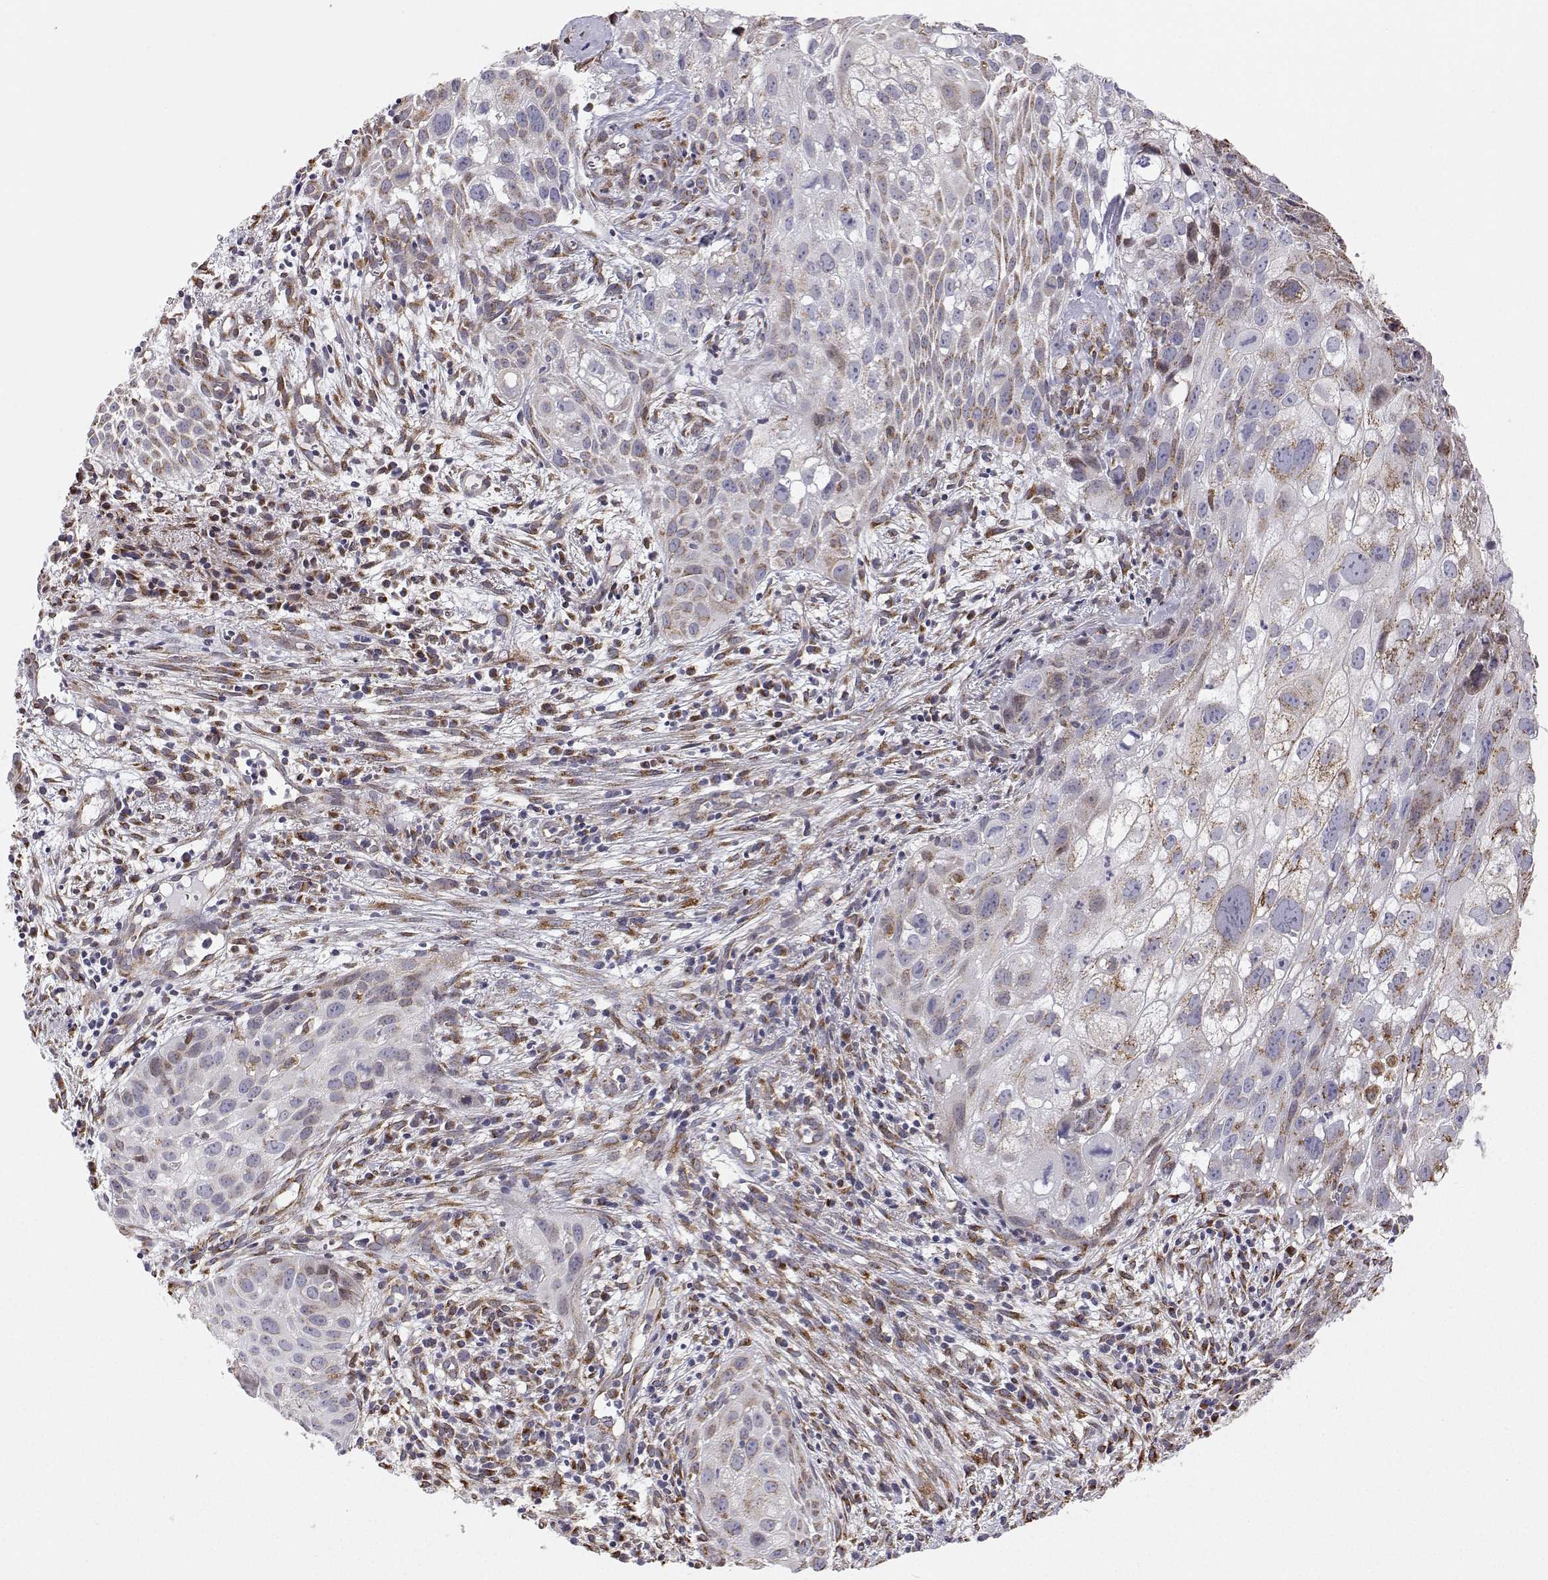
{"staining": {"intensity": "weak", "quantity": "<25%", "location": "cytoplasmic/membranous"}, "tissue": "cervical cancer", "cell_type": "Tumor cells", "image_type": "cancer", "snomed": [{"axis": "morphology", "description": "Squamous cell carcinoma, NOS"}, {"axis": "topography", "description": "Cervix"}], "caption": "IHC photomicrograph of neoplastic tissue: cervical cancer (squamous cell carcinoma) stained with DAB demonstrates no significant protein positivity in tumor cells. Nuclei are stained in blue.", "gene": "STARD13", "patient": {"sex": "female", "age": 53}}